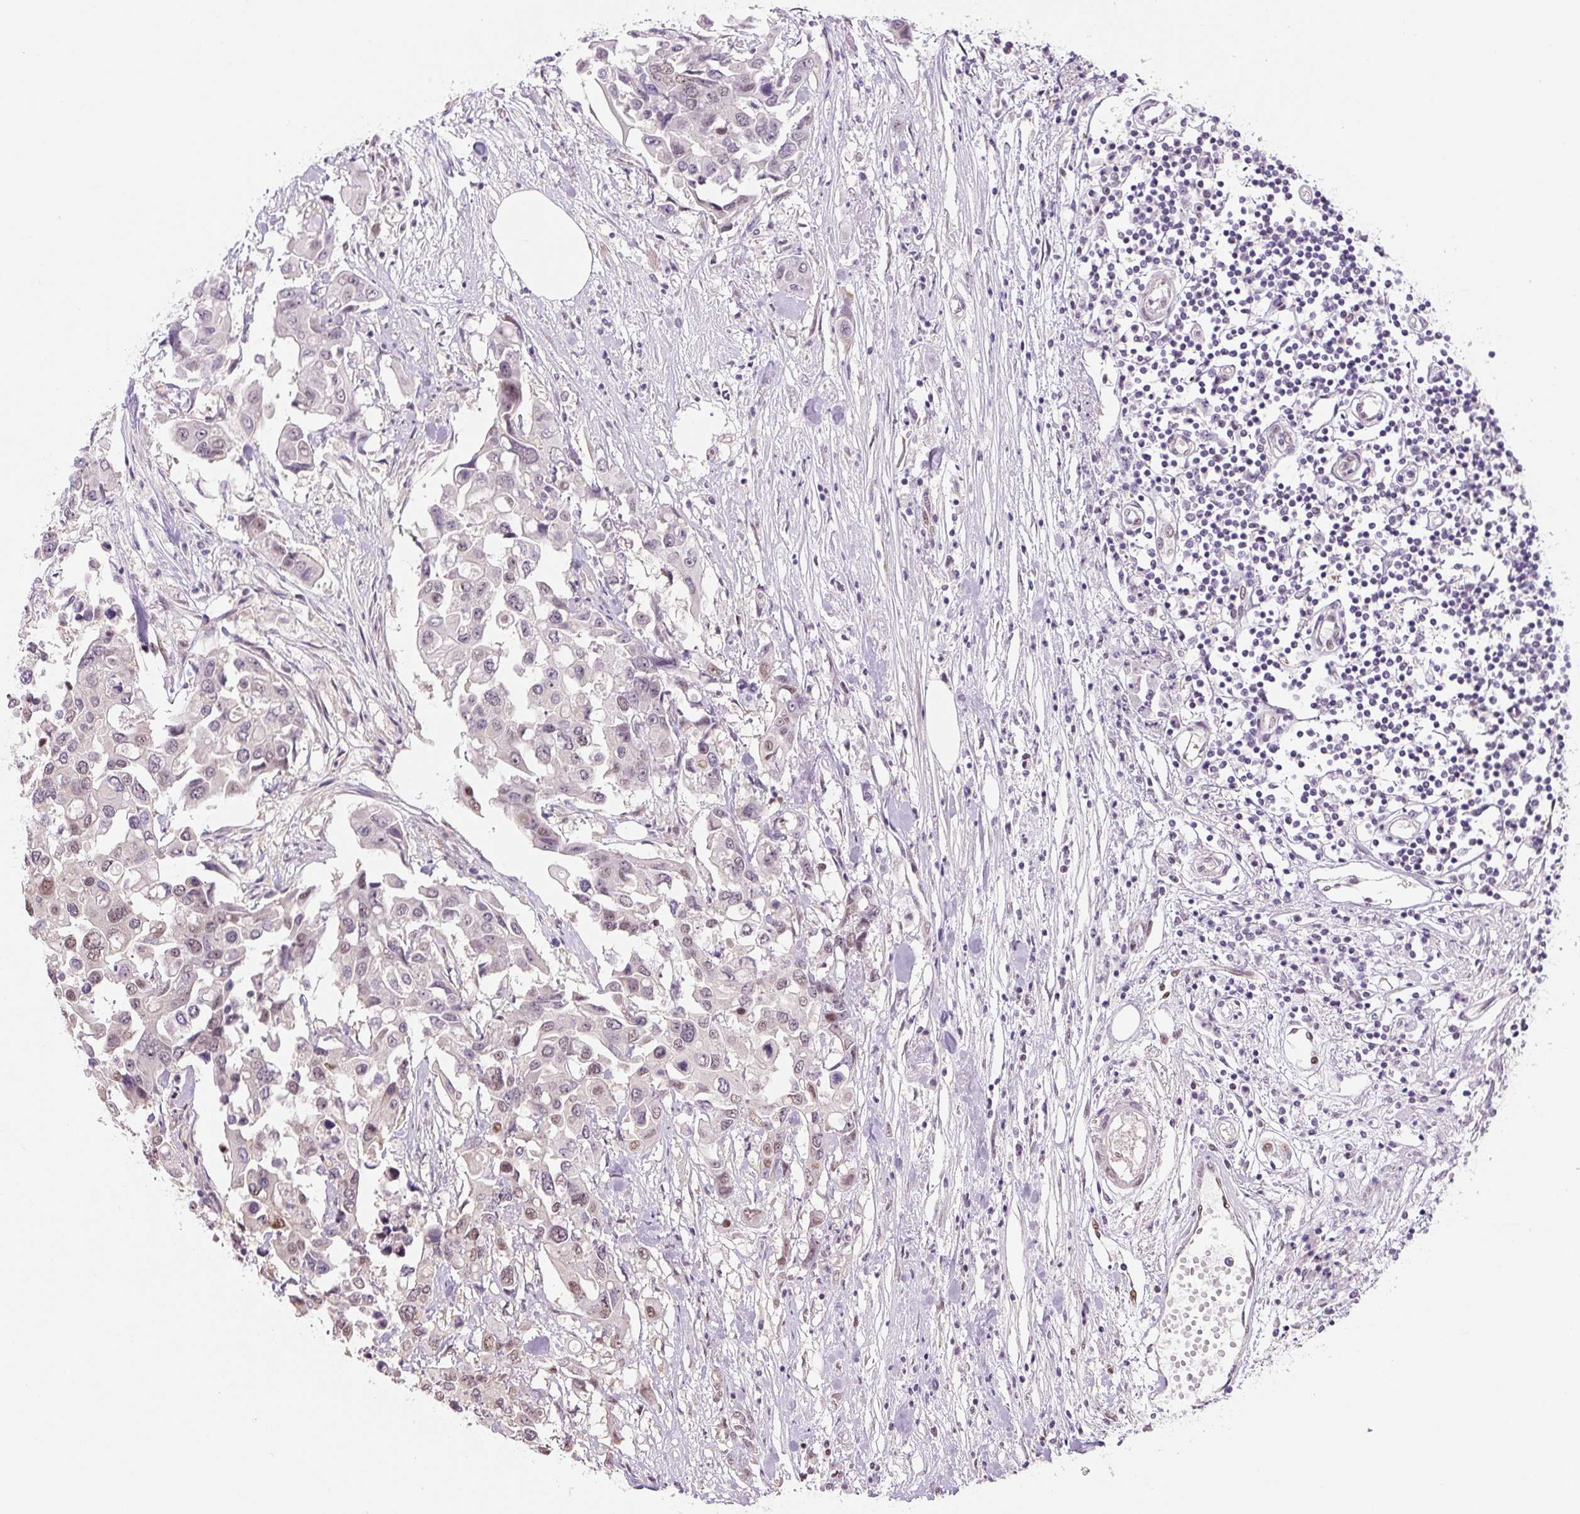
{"staining": {"intensity": "weak", "quantity": "25%-75%", "location": "nuclear"}, "tissue": "colorectal cancer", "cell_type": "Tumor cells", "image_type": "cancer", "snomed": [{"axis": "morphology", "description": "Adenocarcinoma, NOS"}, {"axis": "topography", "description": "Colon"}], "caption": "The immunohistochemical stain shows weak nuclear expression in tumor cells of colorectal cancer tissue. (IHC, brightfield microscopy, high magnification).", "gene": "TCFL5", "patient": {"sex": "male", "age": 77}}